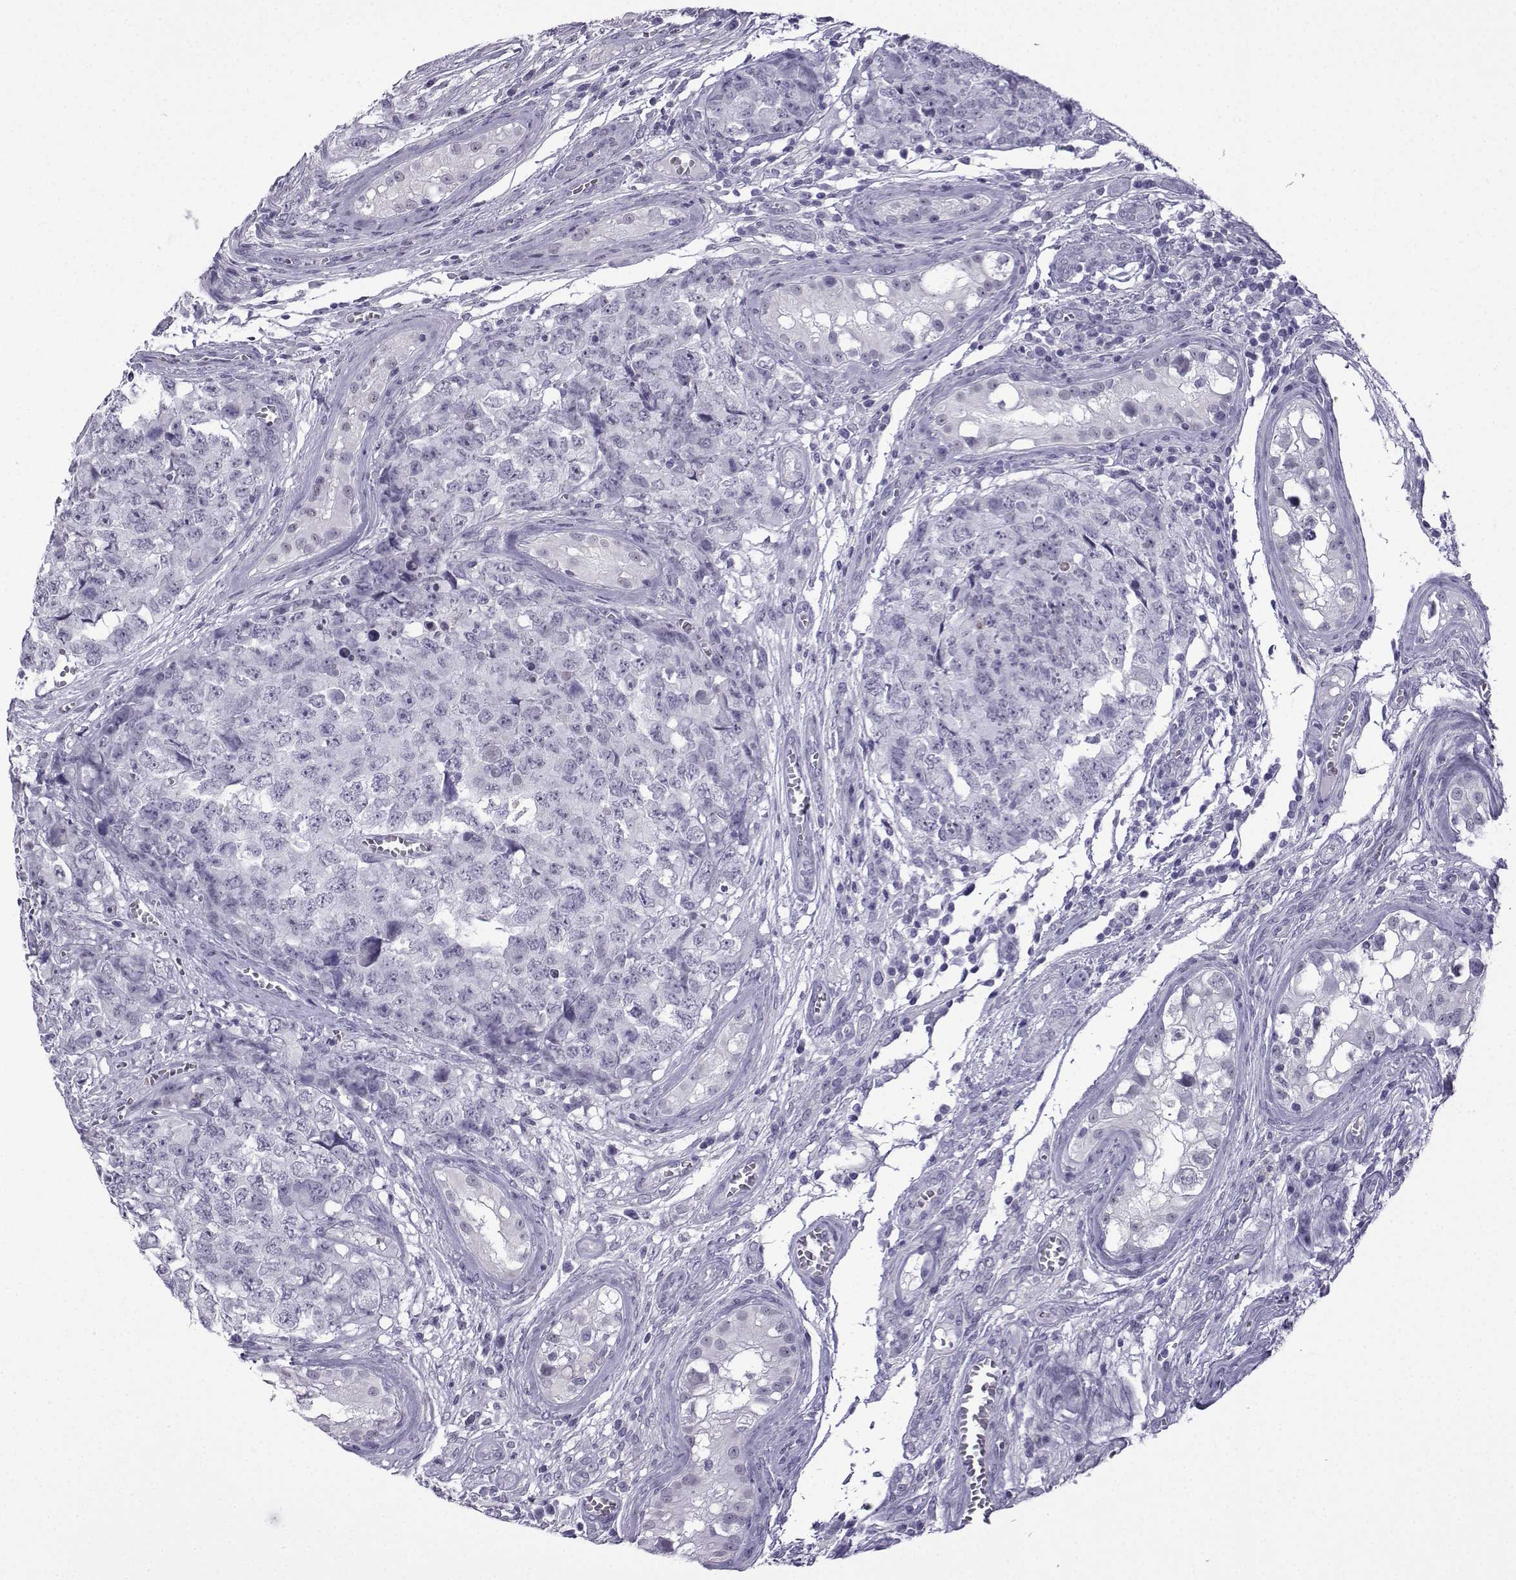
{"staining": {"intensity": "negative", "quantity": "none", "location": "none"}, "tissue": "testis cancer", "cell_type": "Tumor cells", "image_type": "cancer", "snomed": [{"axis": "morphology", "description": "Carcinoma, Embryonal, NOS"}, {"axis": "topography", "description": "Testis"}], "caption": "There is no significant expression in tumor cells of embryonal carcinoma (testis).", "gene": "MRGBP", "patient": {"sex": "male", "age": 23}}